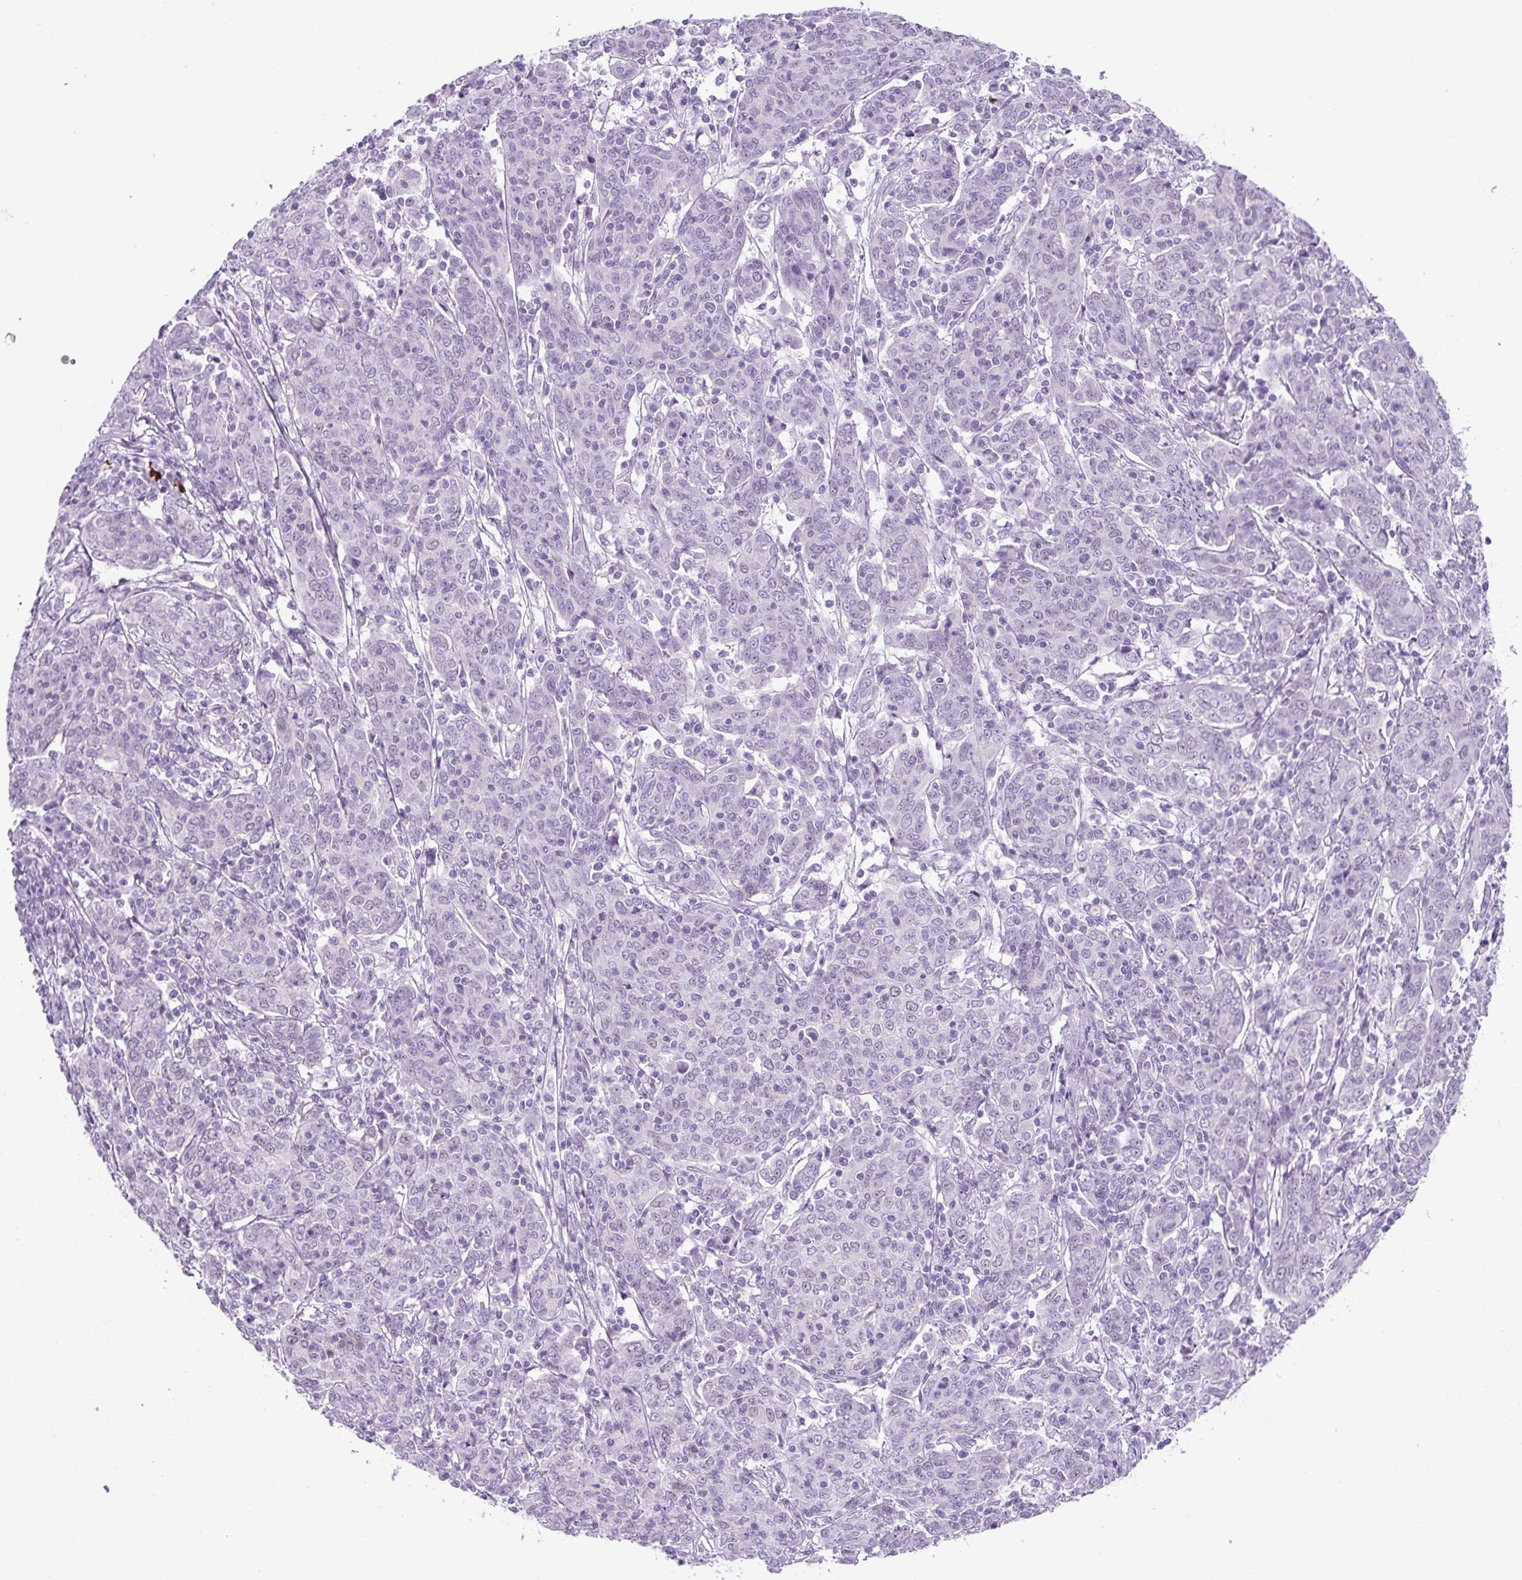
{"staining": {"intensity": "weak", "quantity": "<25%", "location": "nuclear"}, "tissue": "cervical cancer", "cell_type": "Tumor cells", "image_type": "cancer", "snomed": [{"axis": "morphology", "description": "Squamous cell carcinoma, NOS"}, {"axis": "topography", "description": "Cervix"}], "caption": "DAB (3,3'-diaminobenzidine) immunohistochemical staining of cervical cancer reveals no significant positivity in tumor cells. (DAB (3,3'-diaminobenzidine) IHC visualized using brightfield microscopy, high magnification).", "gene": "ADAMTS19", "patient": {"sex": "female", "age": 67}}